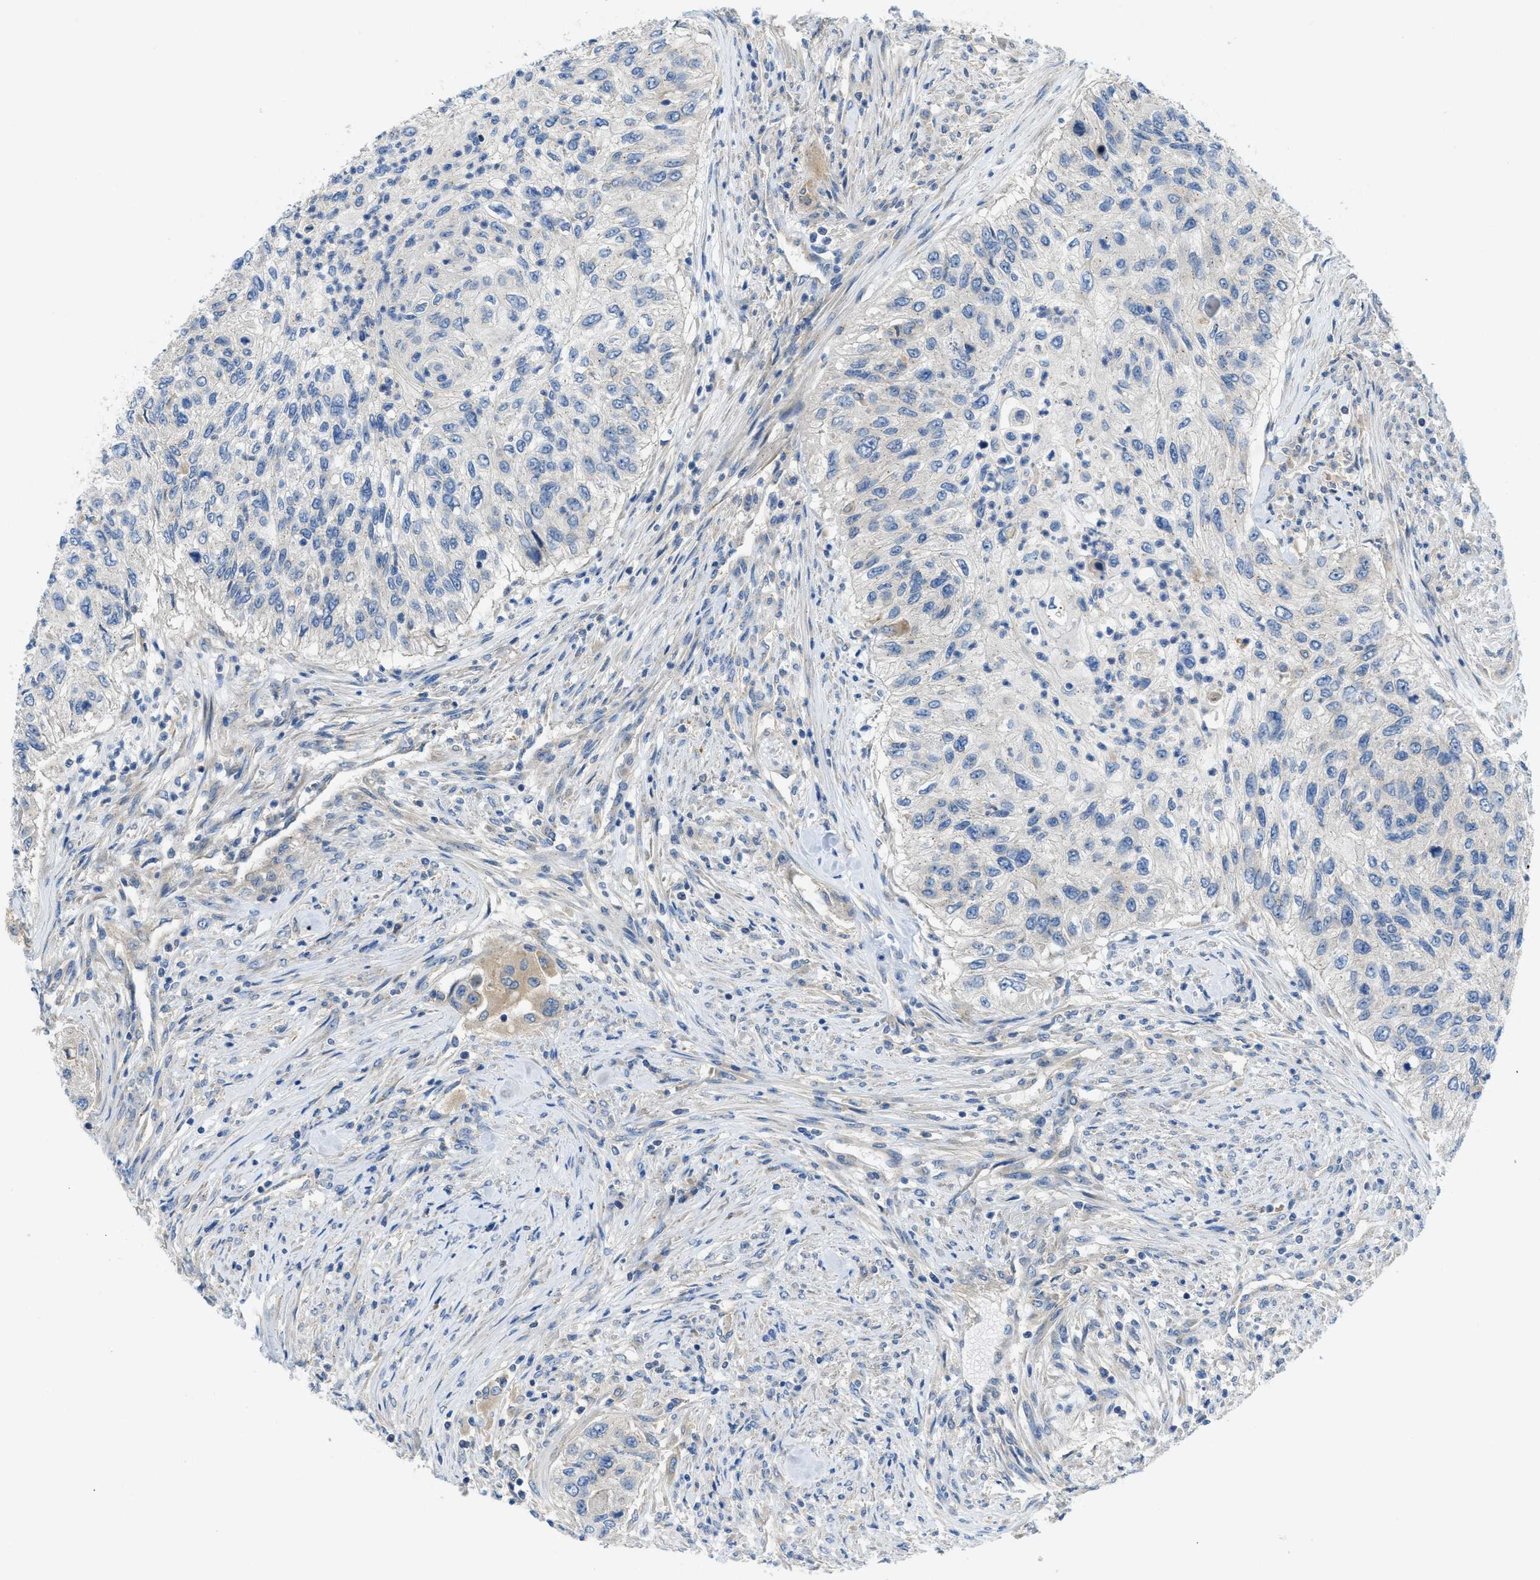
{"staining": {"intensity": "negative", "quantity": "none", "location": "none"}, "tissue": "urothelial cancer", "cell_type": "Tumor cells", "image_type": "cancer", "snomed": [{"axis": "morphology", "description": "Urothelial carcinoma, High grade"}, {"axis": "topography", "description": "Urinary bladder"}], "caption": "A histopathology image of human urothelial cancer is negative for staining in tumor cells.", "gene": "RIPK2", "patient": {"sex": "female", "age": 60}}